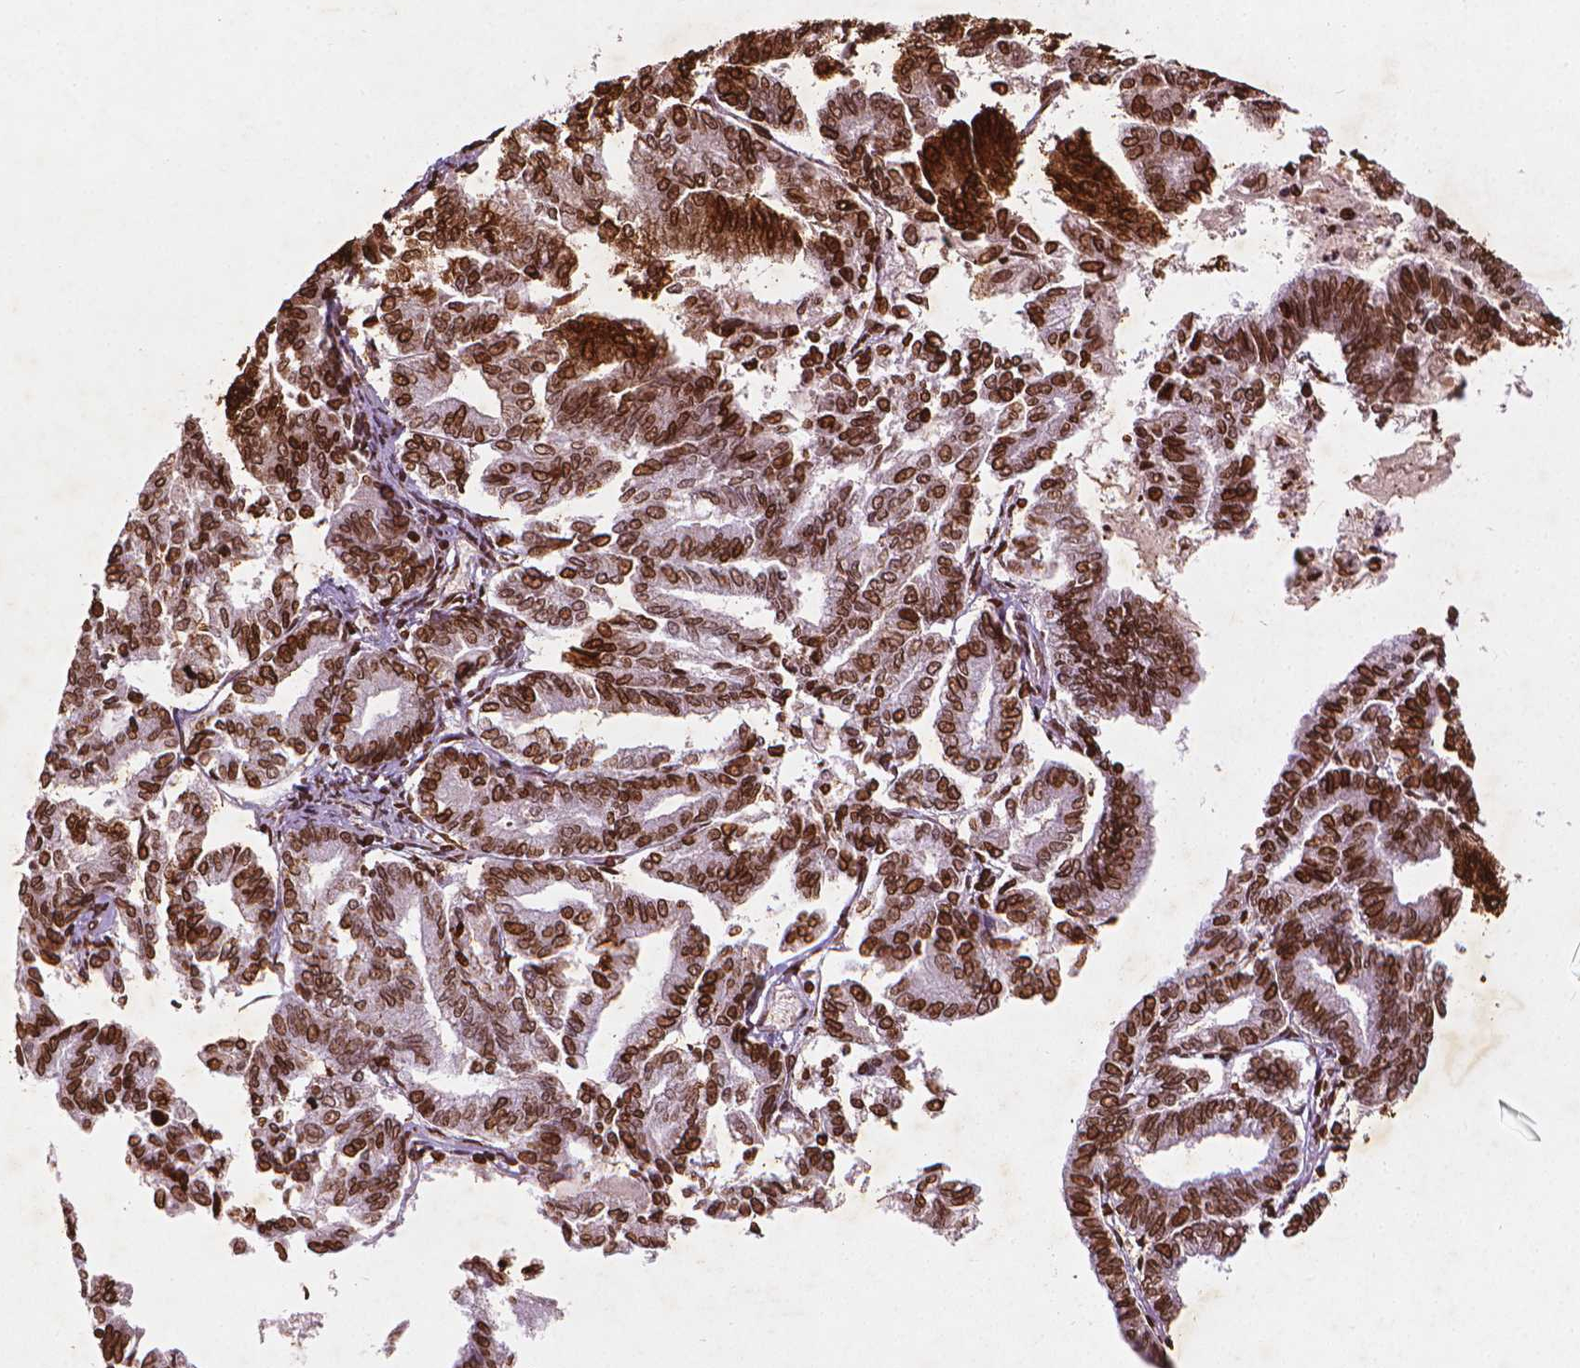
{"staining": {"intensity": "strong", "quantity": ">75%", "location": "cytoplasmic/membranous,nuclear"}, "tissue": "endometrial cancer", "cell_type": "Tumor cells", "image_type": "cancer", "snomed": [{"axis": "morphology", "description": "Adenocarcinoma, NOS"}, {"axis": "topography", "description": "Endometrium"}], "caption": "Immunohistochemical staining of endometrial cancer (adenocarcinoma) exhibits high levels of strong cytoplasmic/membranous and nuclear staining in about >75% of tumor cells. (DAB (3,3'-diaminobenzidine) = brown stain, brightfield microscopy at high magnification).", "gene": "LMNB1", "patient": {"sex": "female", "age": 79}}